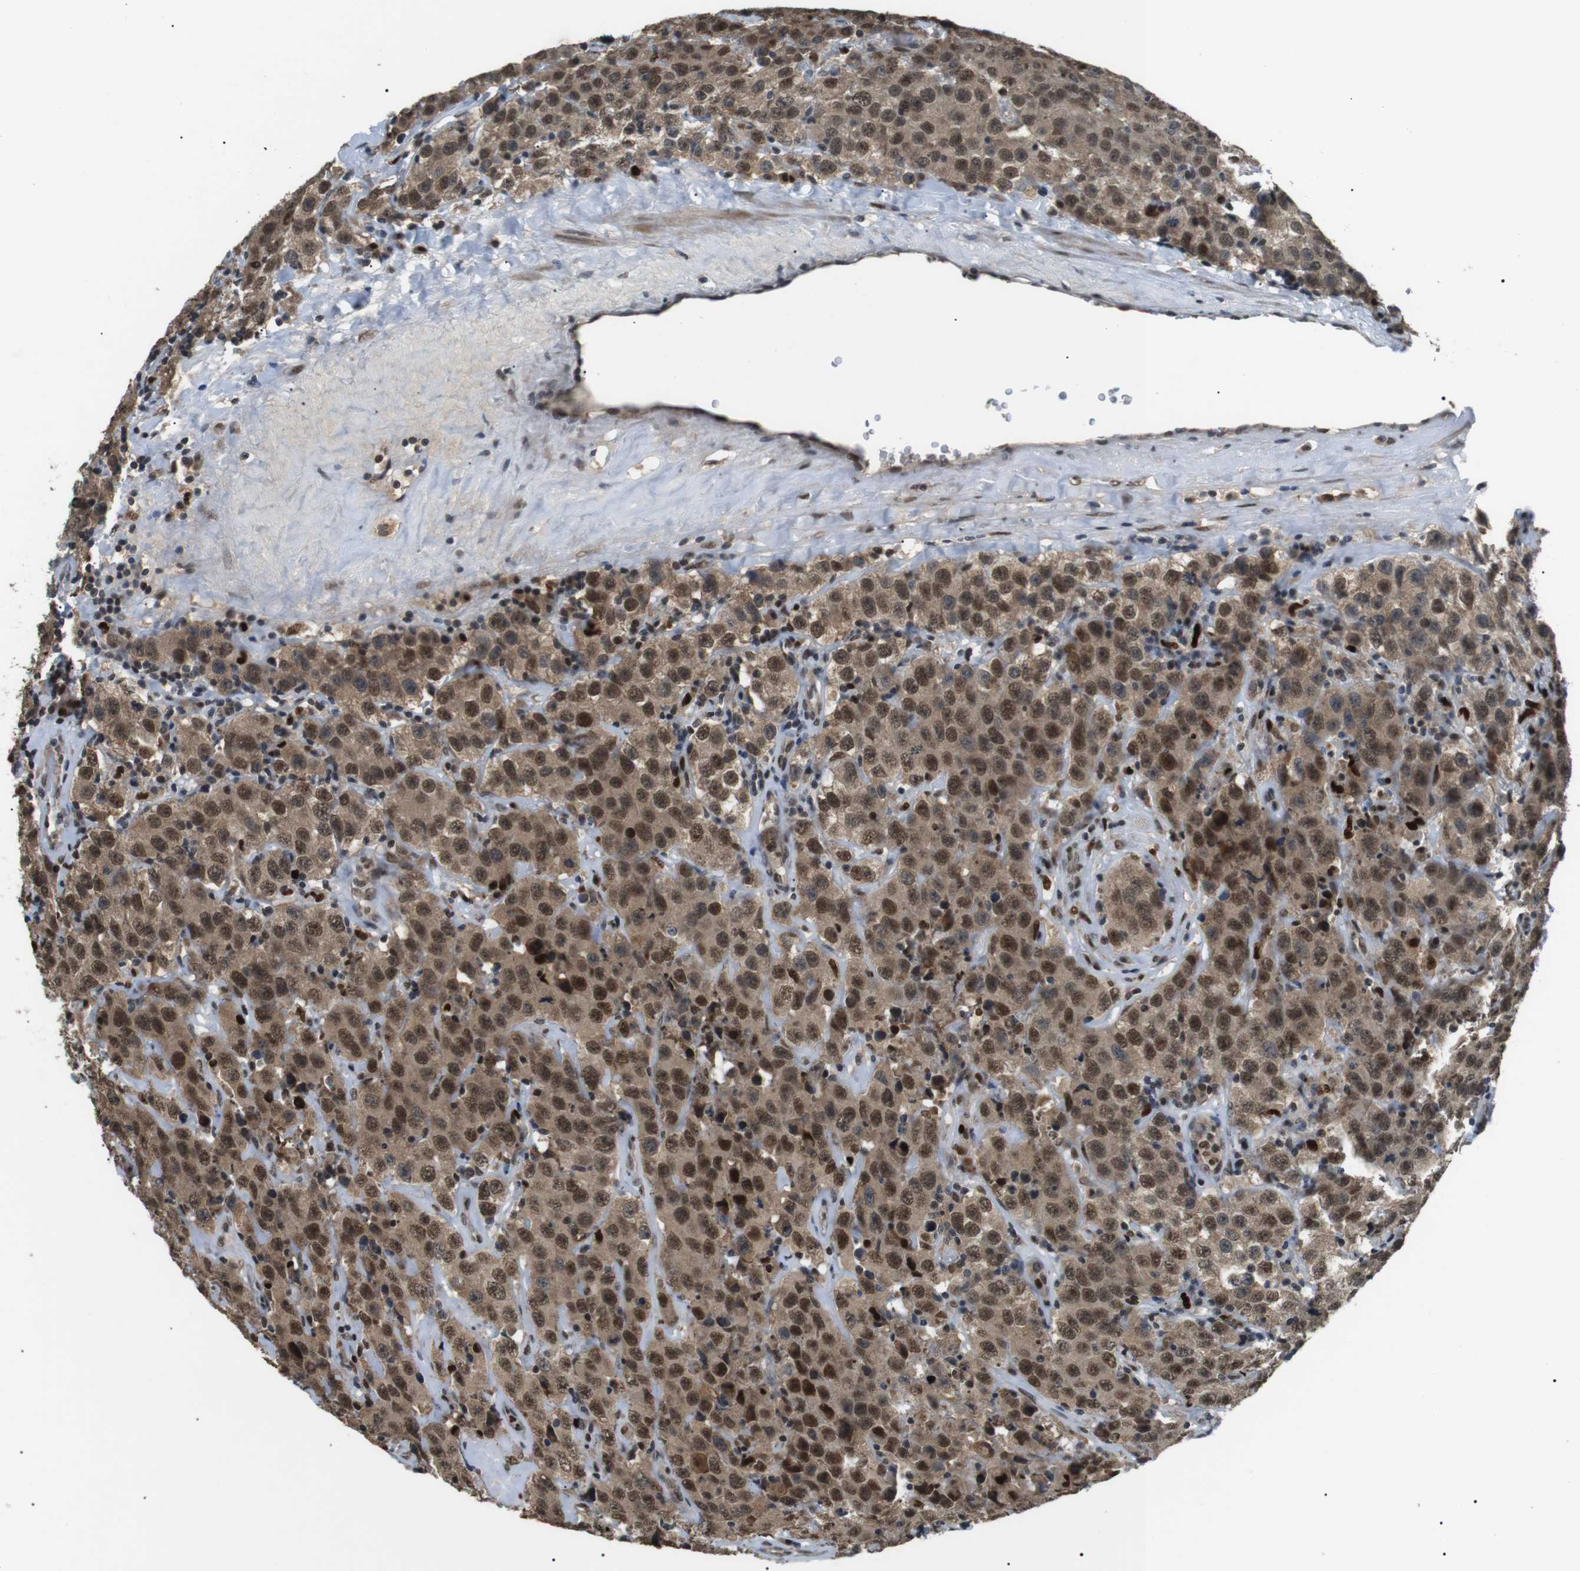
{"staining": {"intensity": "moderate", "quantity": ">75%", "location": "cytoplasmic/membranous,nuclear"}, "tissue": "testis cancer", "cell_type": "Tumor cells", "image_type": "cancer", "snomed": [{"axis": "morphology", "description": "Seminoma, NOS"}, {"axis": "topography", "description": "Testis"}], "caption": "This histopathology image displays immunohistochemistry staining of human testis seminoma, with medium moderate cytoplasmic/membranous and nuclear expression in about >75% of tumor cells.", "gene": "ORAI3", "patient": {"sex": "male", "age": 52}}